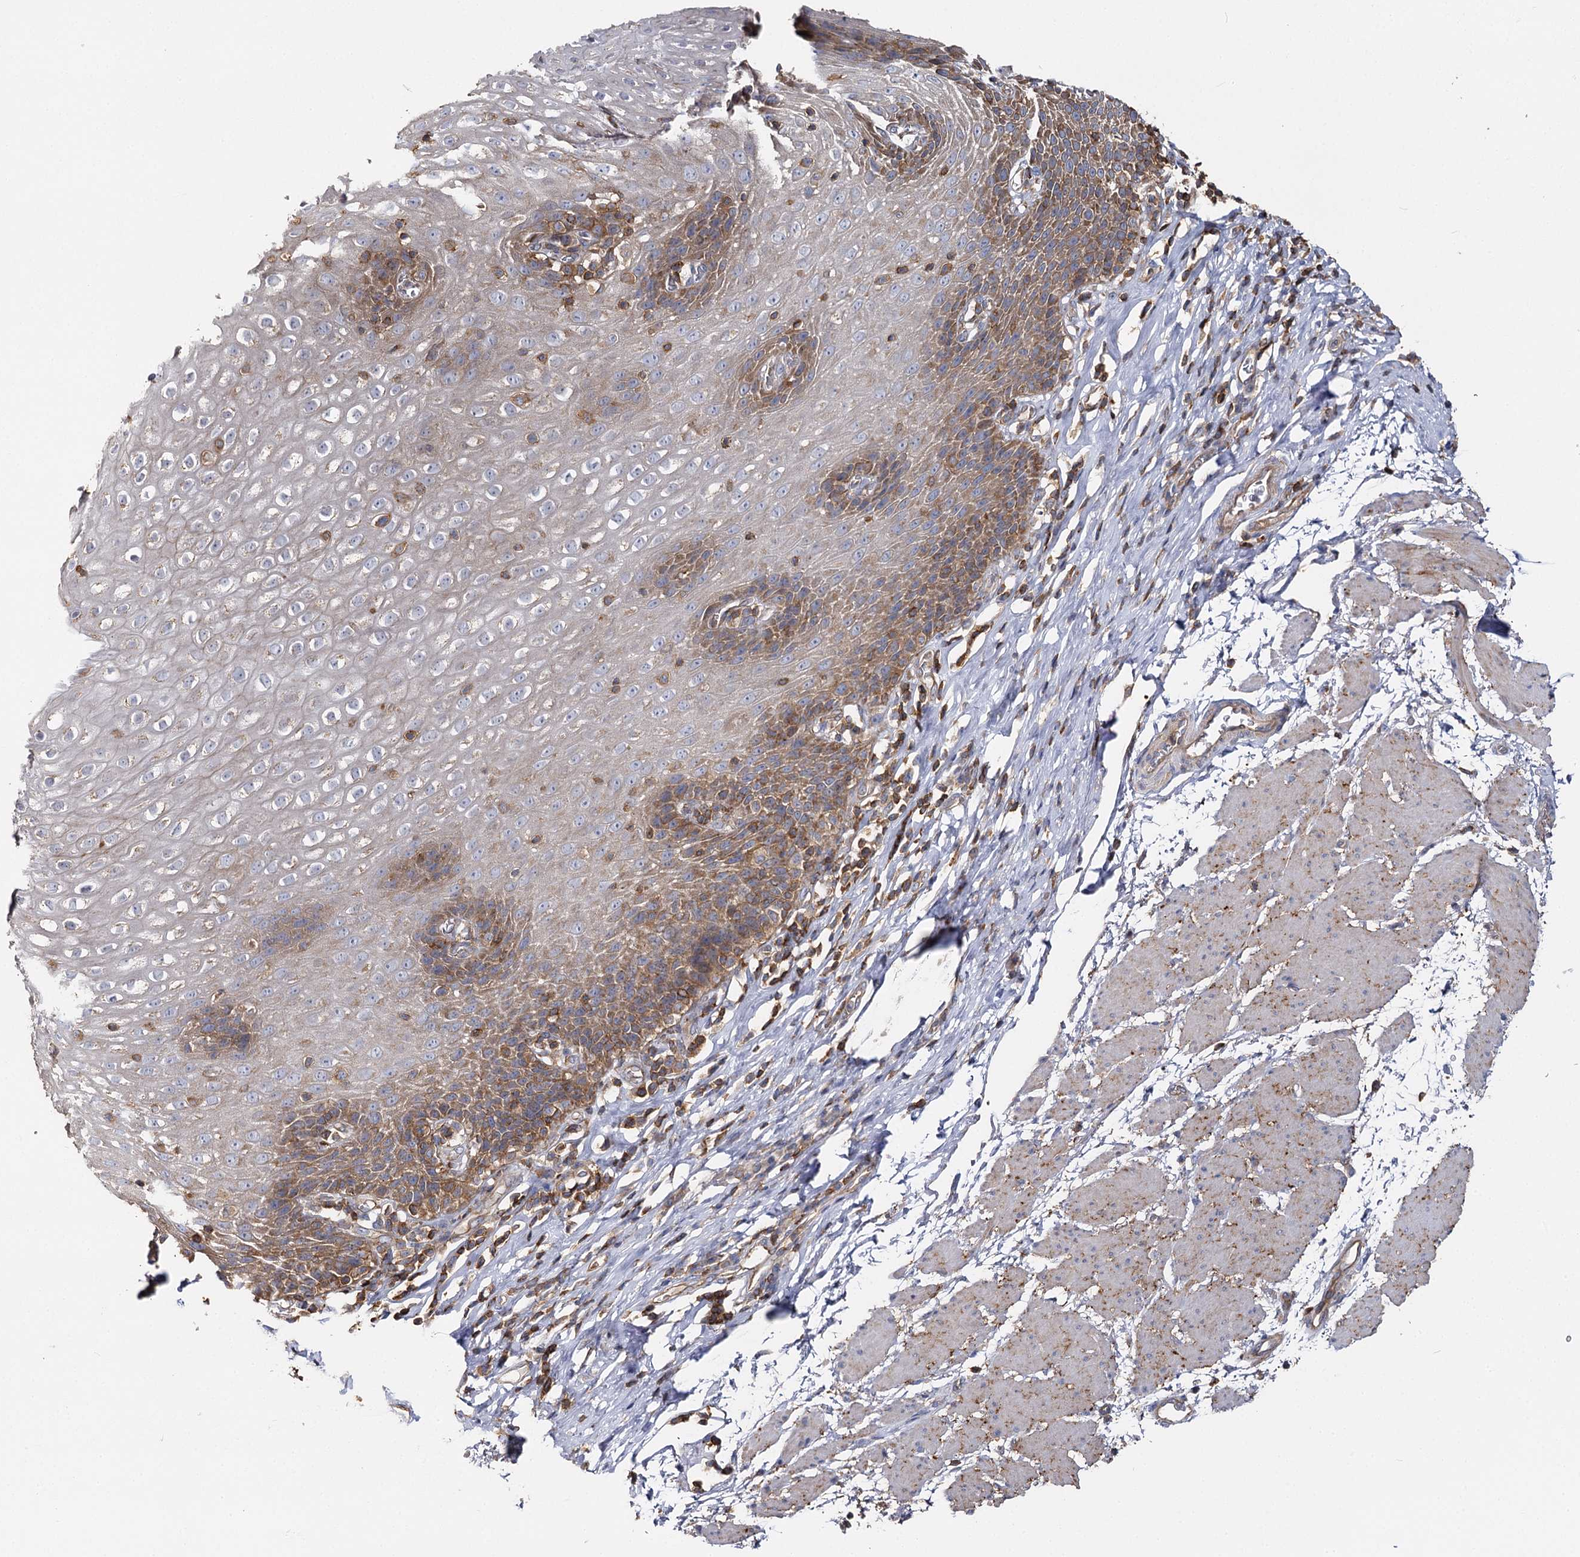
{"staining": {"intensity": "moderate", "quantity": "25%-75%", "location": "cytoplasmic/membranous"}, "tissue": "esophagus", "cell_type": "Squamous epithelial cells", "image_type": "normal", "snomed": [{"axis": "morphology", "description": "Normal tissue, NOS"}, {"axis": "topography", "description": "Esophagus"}], "caption": "Unremarkable esophagus reveals moderate cytoplasmic/membranous expression in approximately 25%-75% of squamous epithelial cells, visualized by immunohistochemistry. The protein is stained brown, and the nuclei are stained in blue (DAB IHC with brightfield microscopy, high magnification).", "gene": "SEC24B", "patient": {"sex": "female", "age": 61}}